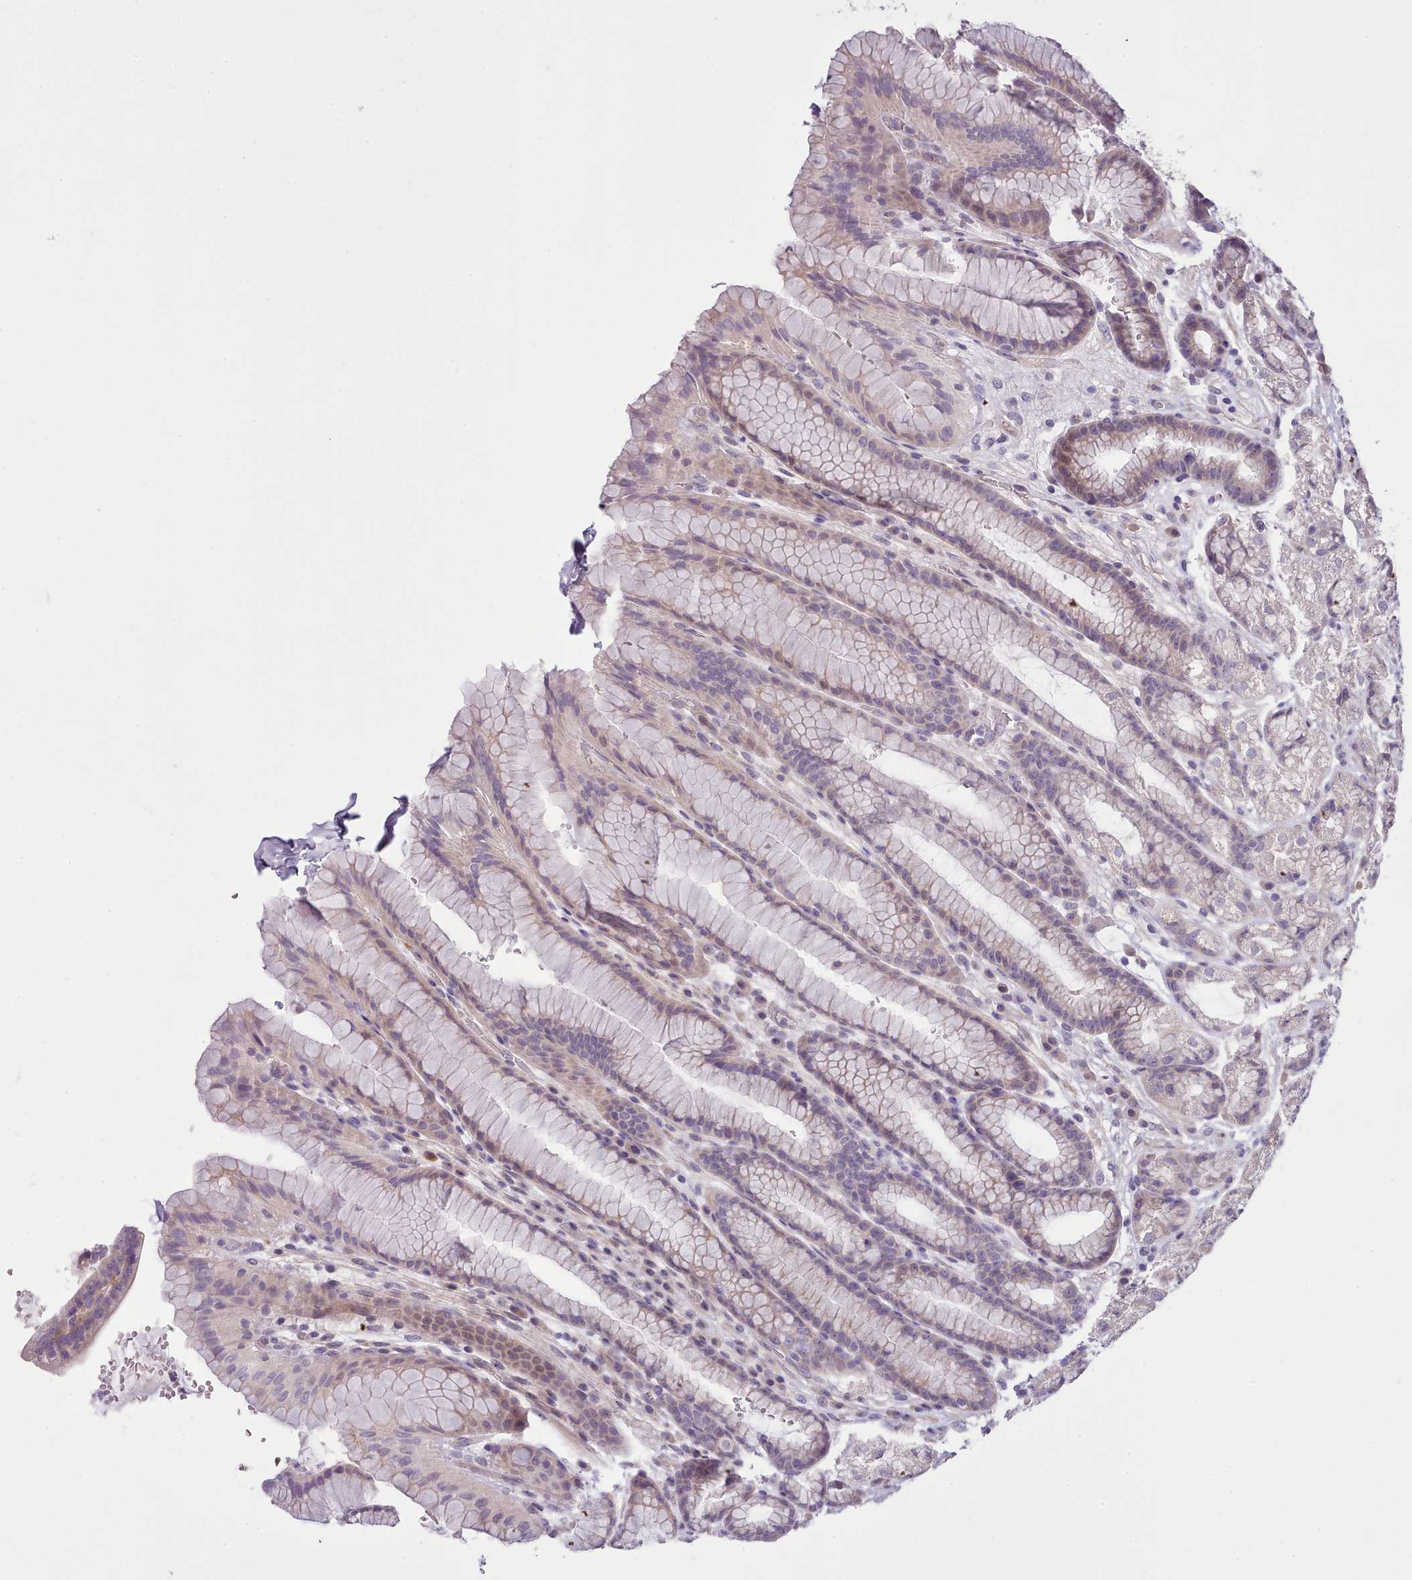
{"staining": {"intensity": "weak", "quantity": "25%-75%", "location": "cytoplasmic/membranous,nuclear"}, "tissue": "stomach", "cell_type": "Glandular cells", "image_type": "normal", "snomed": [{"axis": "morphology", "description": "Normal tissue, NOS"}, {"axis": "morphology", "description": "Adenocarcinoma, NOS"}, {"axis": "topography", "description": "Stomach"}], "caption": "A histopathology image of human stomach stained for a protein shows weak cytoplasmic/membranous,nuclear brown staining in glandular cells.", "gene": "SETX", "patient": {"sex": "male", "age": 57}}